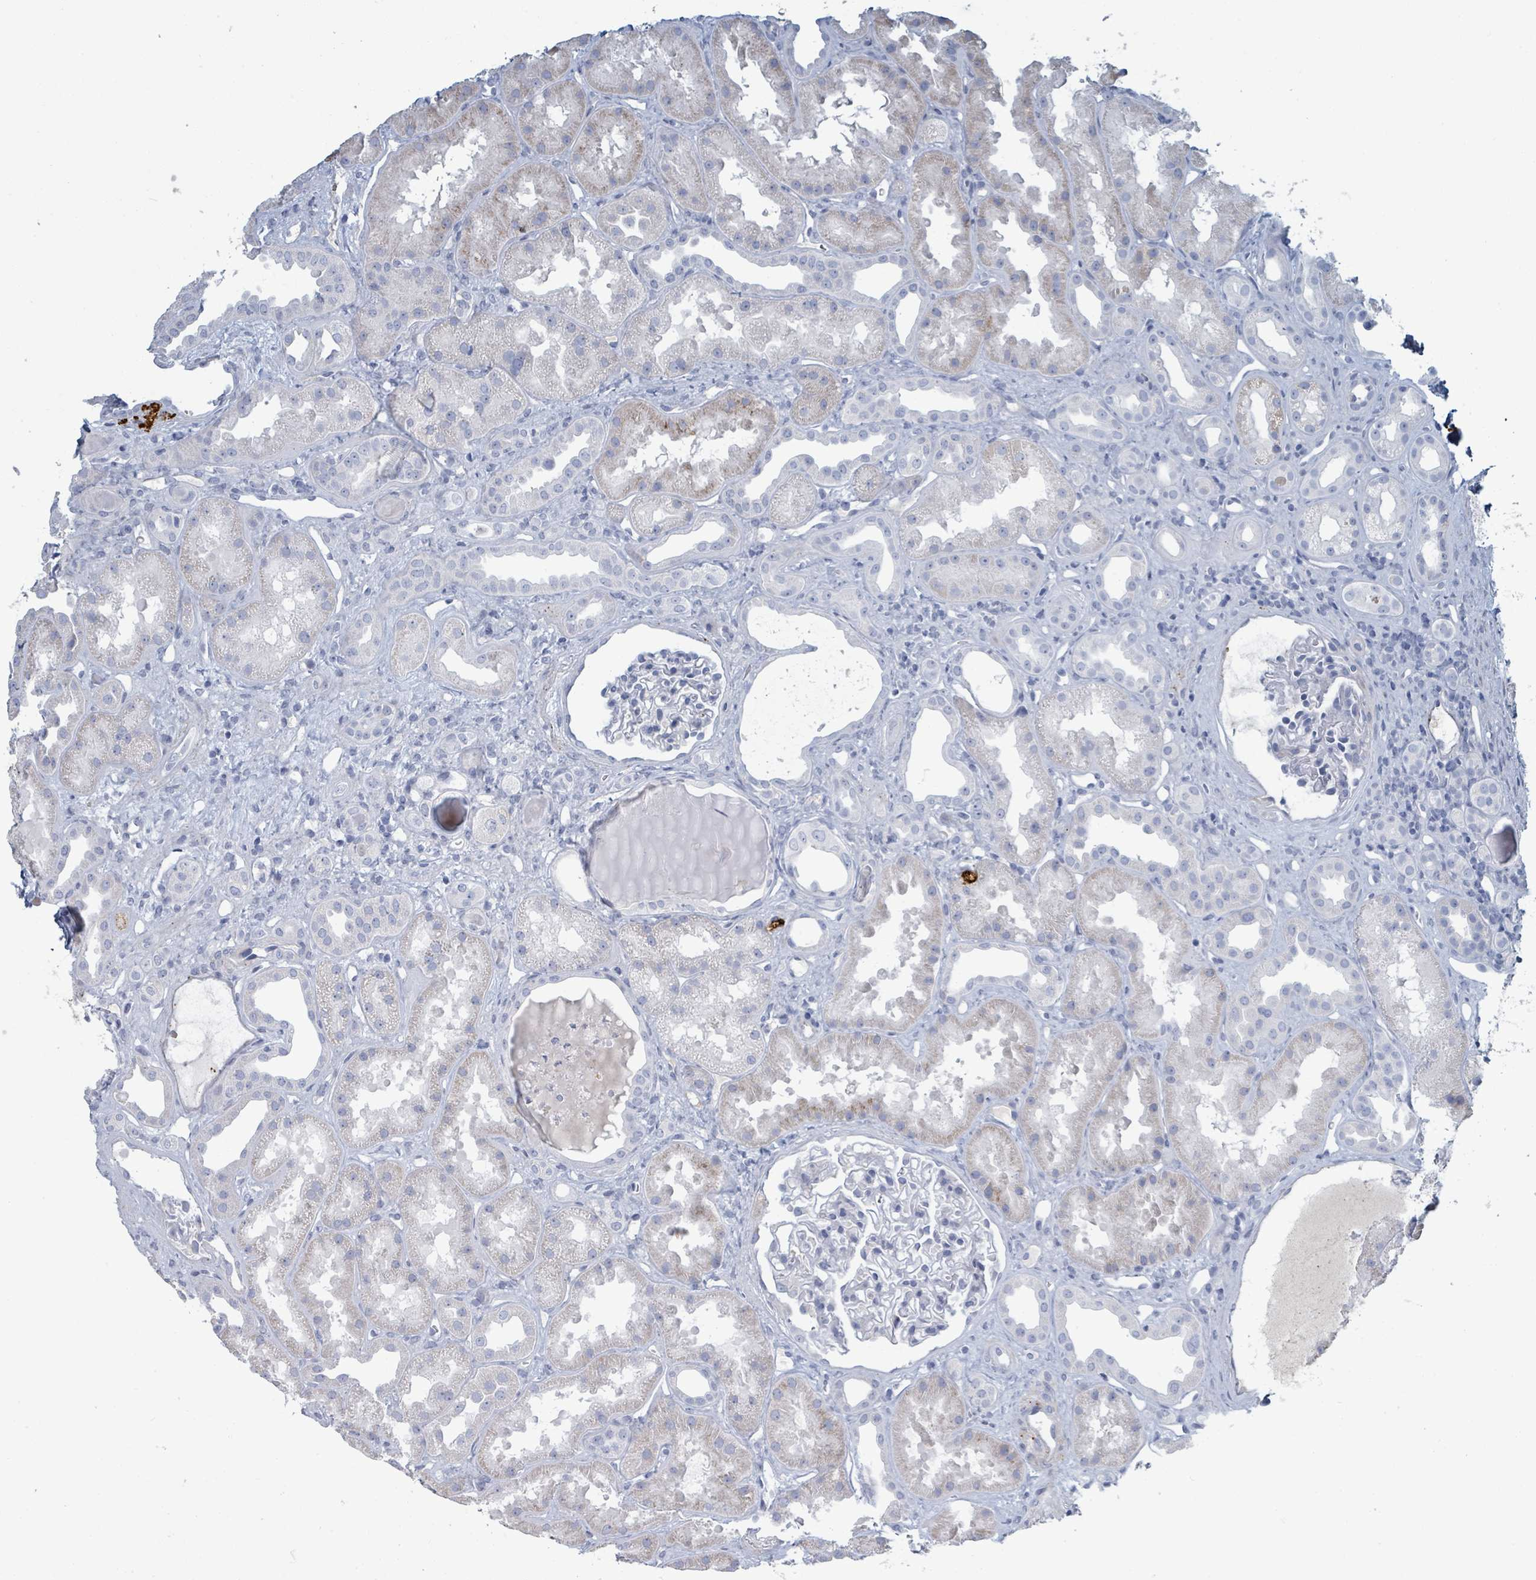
{"staining": {"intensity": "negative", "quantity": "none", "location": "none"}, "tissue": "kidney", "cell_type": "Cells in glomeruli", "image_type": "normal", "snomed": [{"axis": "morphology", "description": "Normal tissue, NOS"}, {"axis": "topography", "description": "Kidney"}], "caption": "Protein analysis of unremarkable kidney reveals no significant expression in cells in glomeruli.", "gene": "RAB33B", "patient": {"sex": "male", "age": 61}}